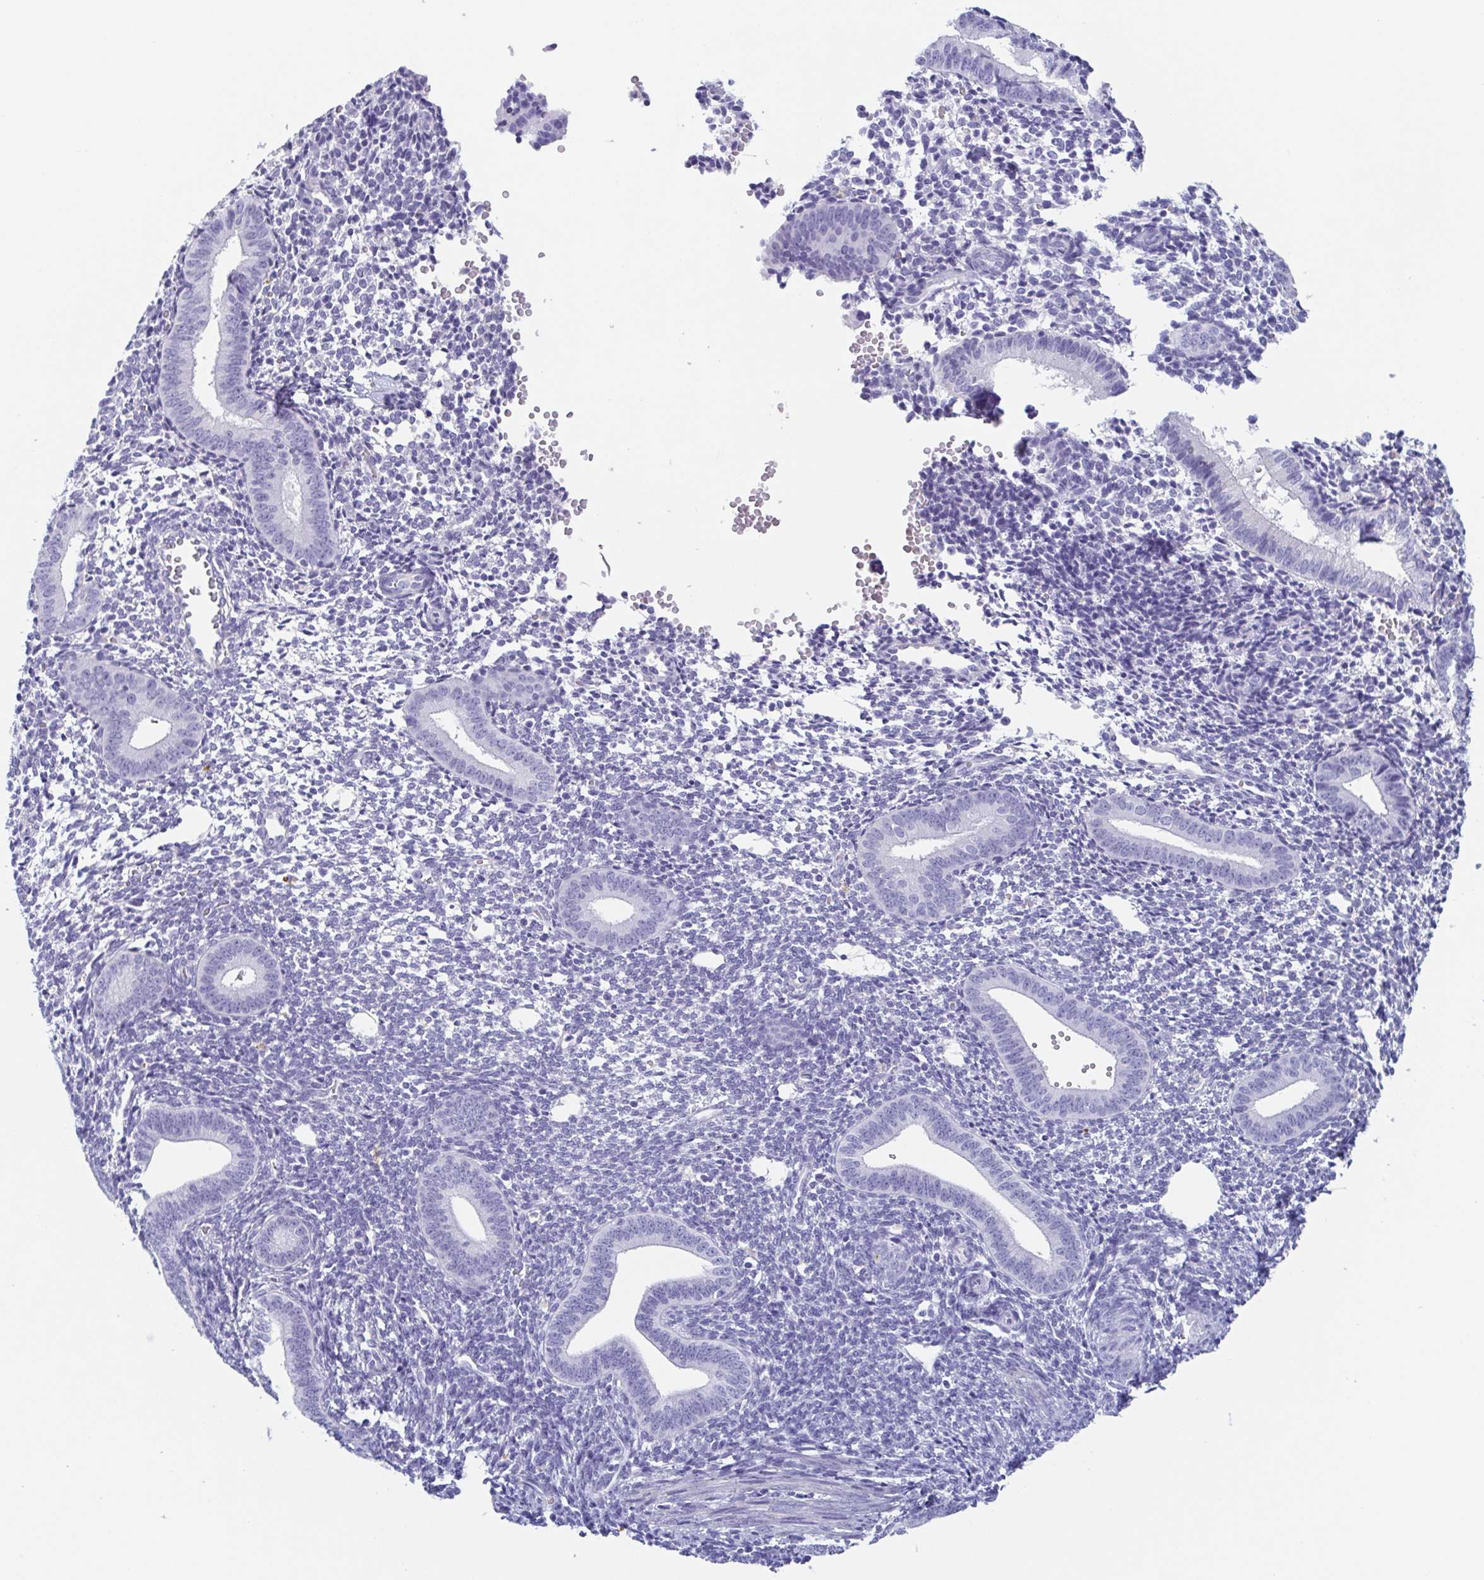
{"staining": {"intensity": "negative", "quantity": "none", "location": "none"}, "tissue": "endometrium", "cell_type": "Cells in endometrial stroma", "image_type": "normal", "snomed": [{"axis": "morphology", "description": "Normal tissue, NOS"}, {"axis": "topography", "description": "Endometrium"}], "caption": "DAB immunohistochemical staining of benign endometrium exhibits no significant staining in cells in endometrial stroma. The staining was performed using DAB (3,3'-diaminobenzidine) to visualize the protein expression in brown, while the nuclei were stained in blue with hematoxylin (Magnification: 20x).", "gene": "TAGLN3", "patient": {"sex": "female", "age": 40}}